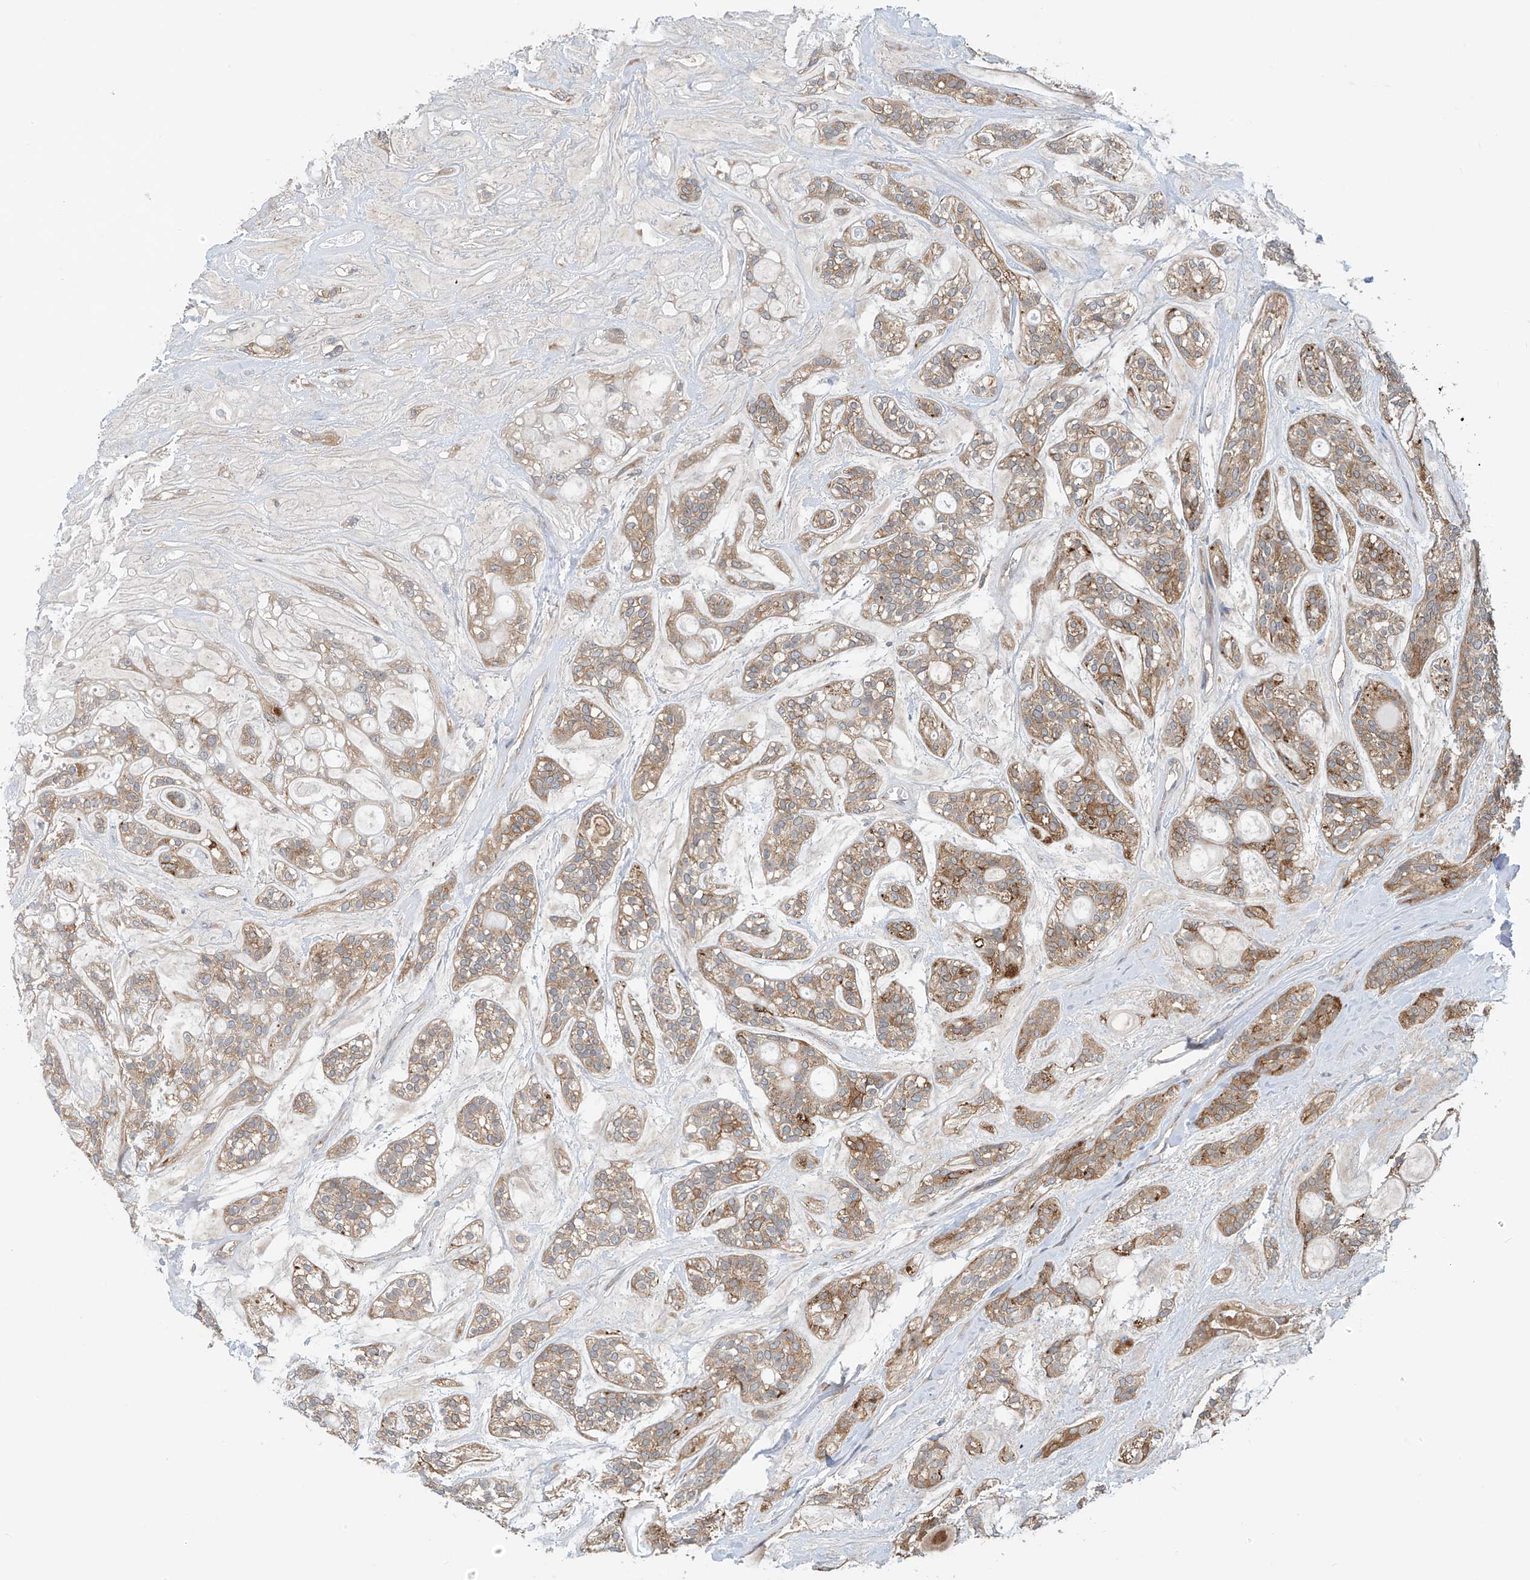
{"staining": {"intensity": "moderate", "quantity": "25%-75%", "location": "cytoplasmic/membranous"}, "tissue": "head and neck cancer", "cell_type": "Tumor cells", "image_type": "cancer", "snomed": [{"axis": "morphology", "description": "Adenocarcinoma, NOS"}, {"axis": "topography", "description": "Head-Neck"}], "caption": "This image demonstrates head and neck cancer (adenocarcinoma) stained with immunohistochemistry to label a protein in brown. The cytoplasmic/membranous of tumor cells show moderate positivity for the protein. Nuclei are counter-stained blue.", "gene": "REPS1", "patient": {"sex": "male", "age": 66}}